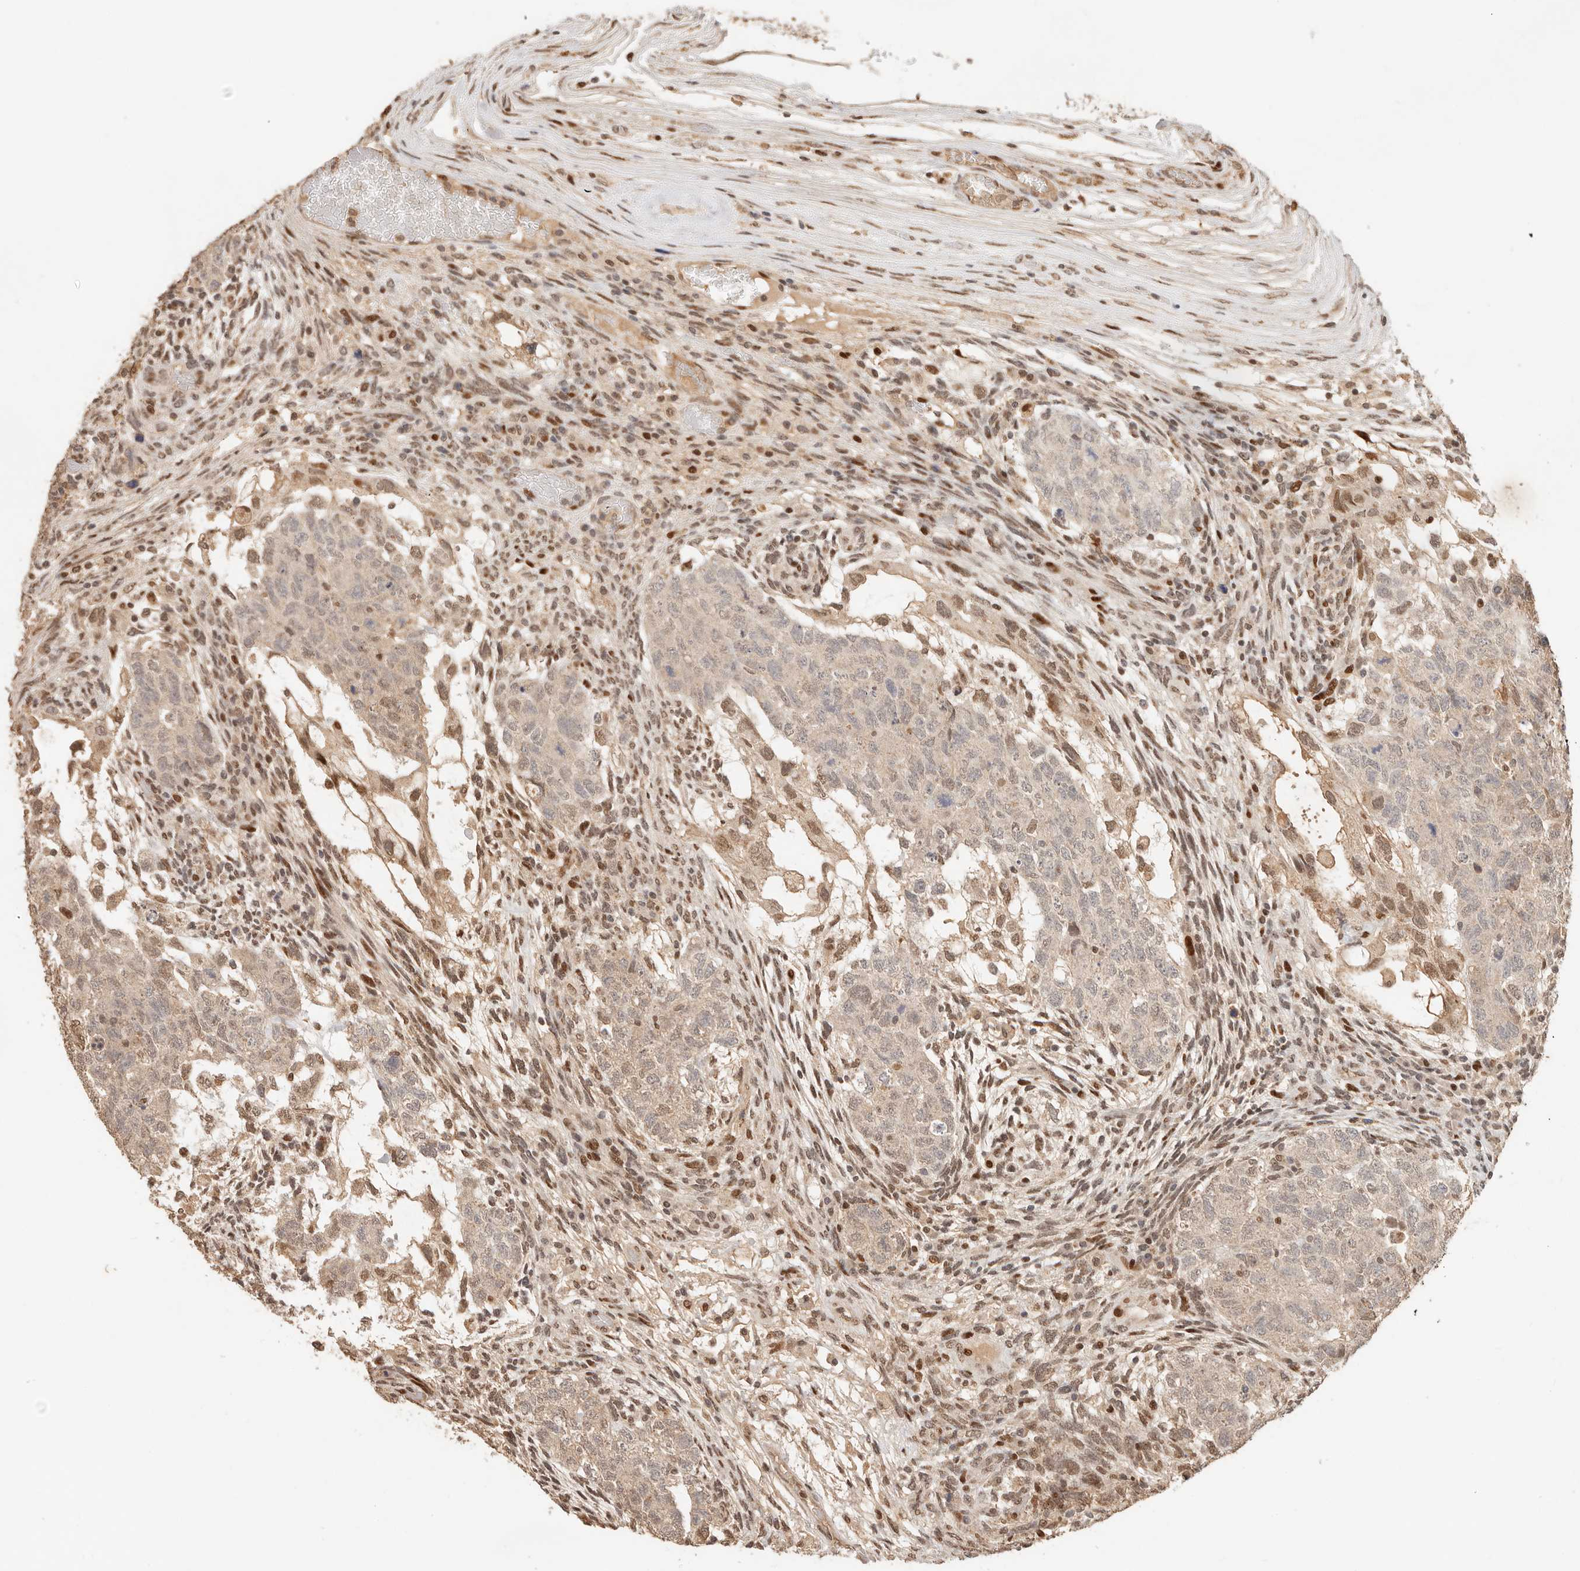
{"staining": {"intensity": "negative", "quantity": "none", "location": "none"}, "tissue": "testis cancer", "cell_type": "Tumor cells", "image_type": "cancer", "snomed": [{"axis": "morphology", "description": "Normal tissue, NOS"}, {"axis": "morphology", "description": "Carcinoma, Embryonal, NOS"}, {"axis": "topography", "description": "Testis"}], "caption": "Tumor cells are negative for protein expression in human testis embryonal carcinoma.", "gene": "NPAS2", "patient": {"sex": "male", "age": 36}}